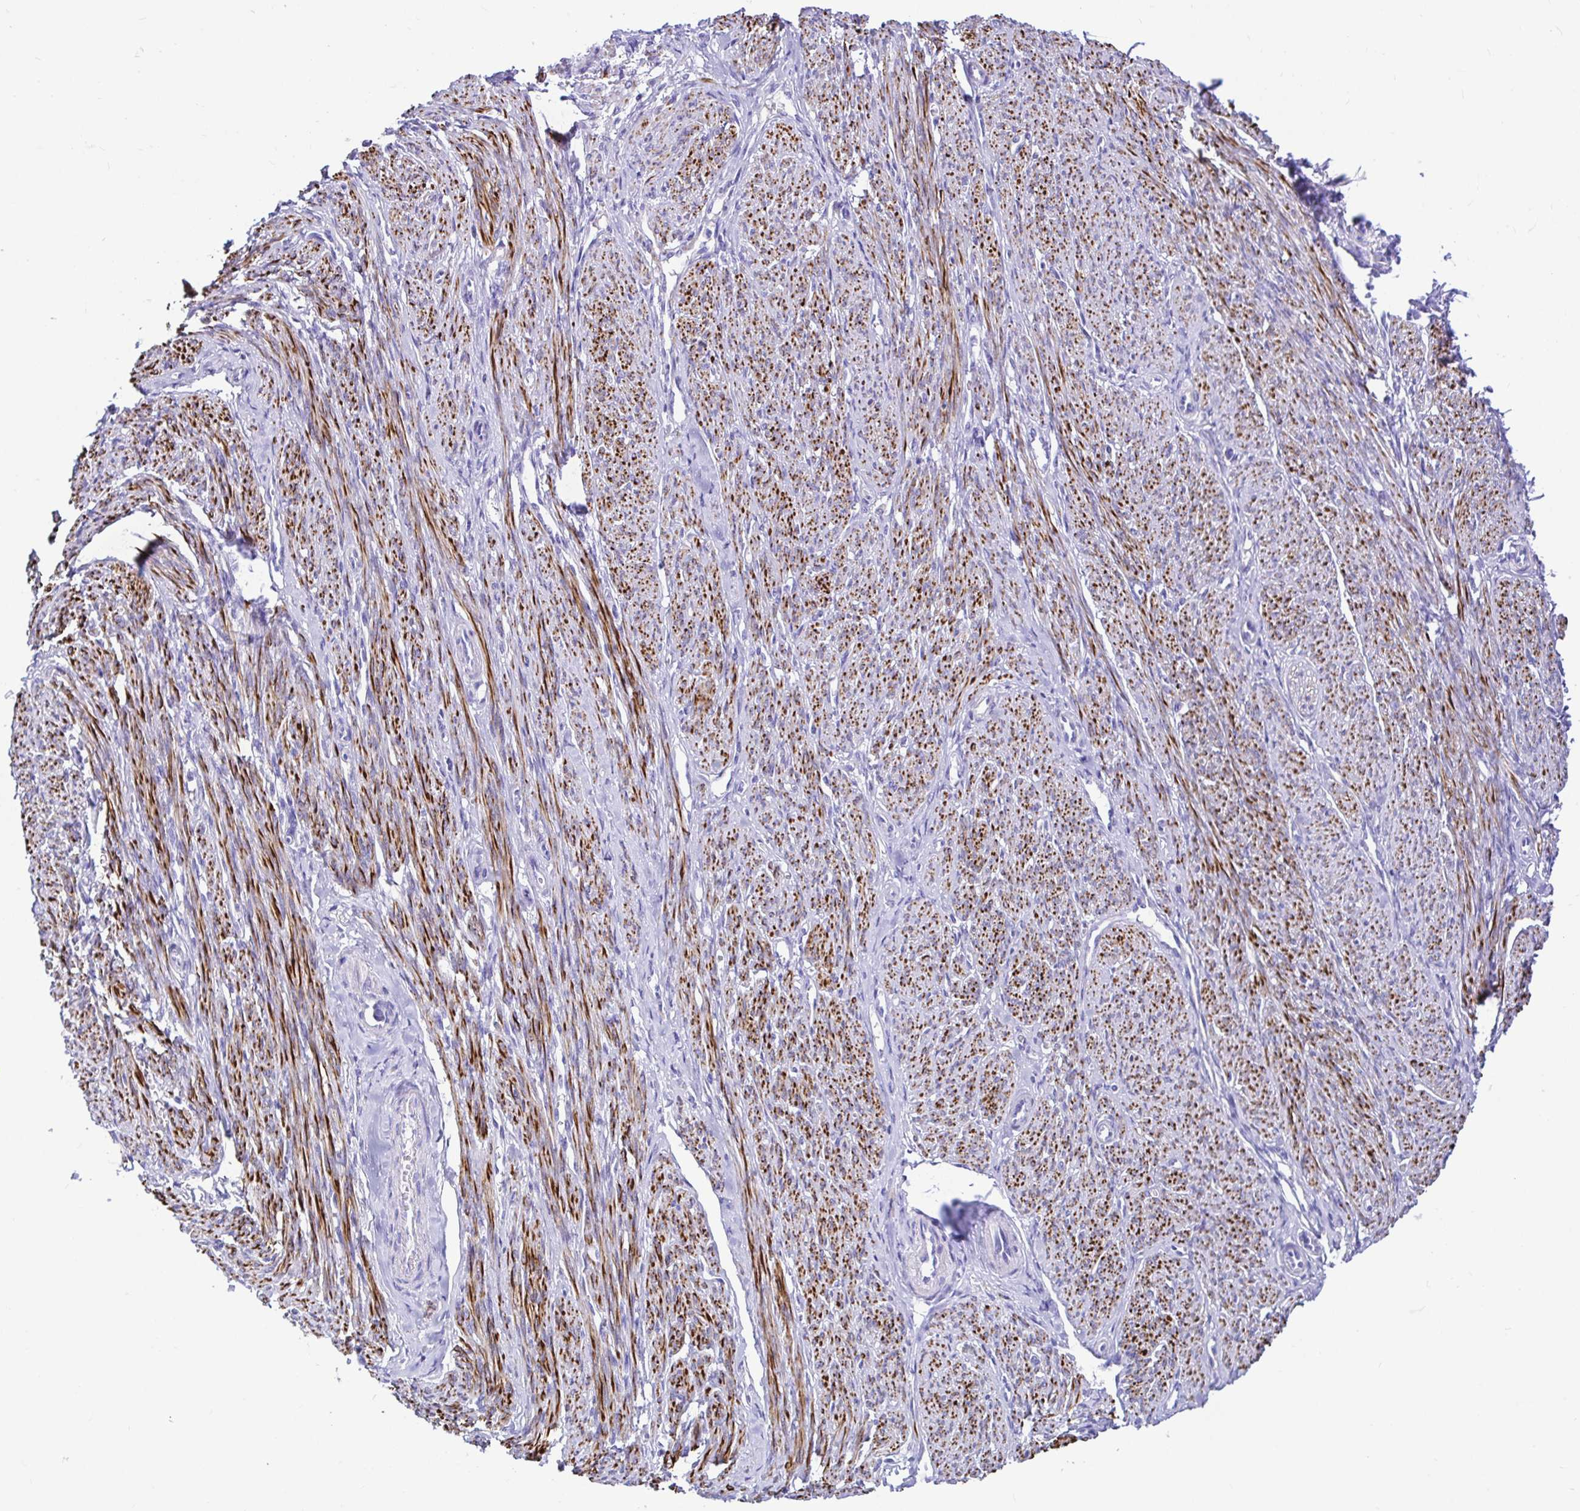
{"staining": {"intensity": "strong", "quantity": ">75%", "location": "cytoplasmic/membranous"}, "tissue": "smooth muscle", "cell_type": "Smooth muscle cells", "image_type": "normal", "snomed": [{"axis": "morphology", "description": "Normal tissue, NOS"}, {"axis": "topography", "description": "Smooth muscle"}], "caption": "Immunohistochemical staining of unremarkable human smooth muscle exhibits high levels of strong cytoplasmic/membranous expression in approximately >75% of smooth muscle cells. (IHC, brightfield microscopy, high magnification).", "gene": "BACE2", "patient": {"sex": "female", "age": 65}}